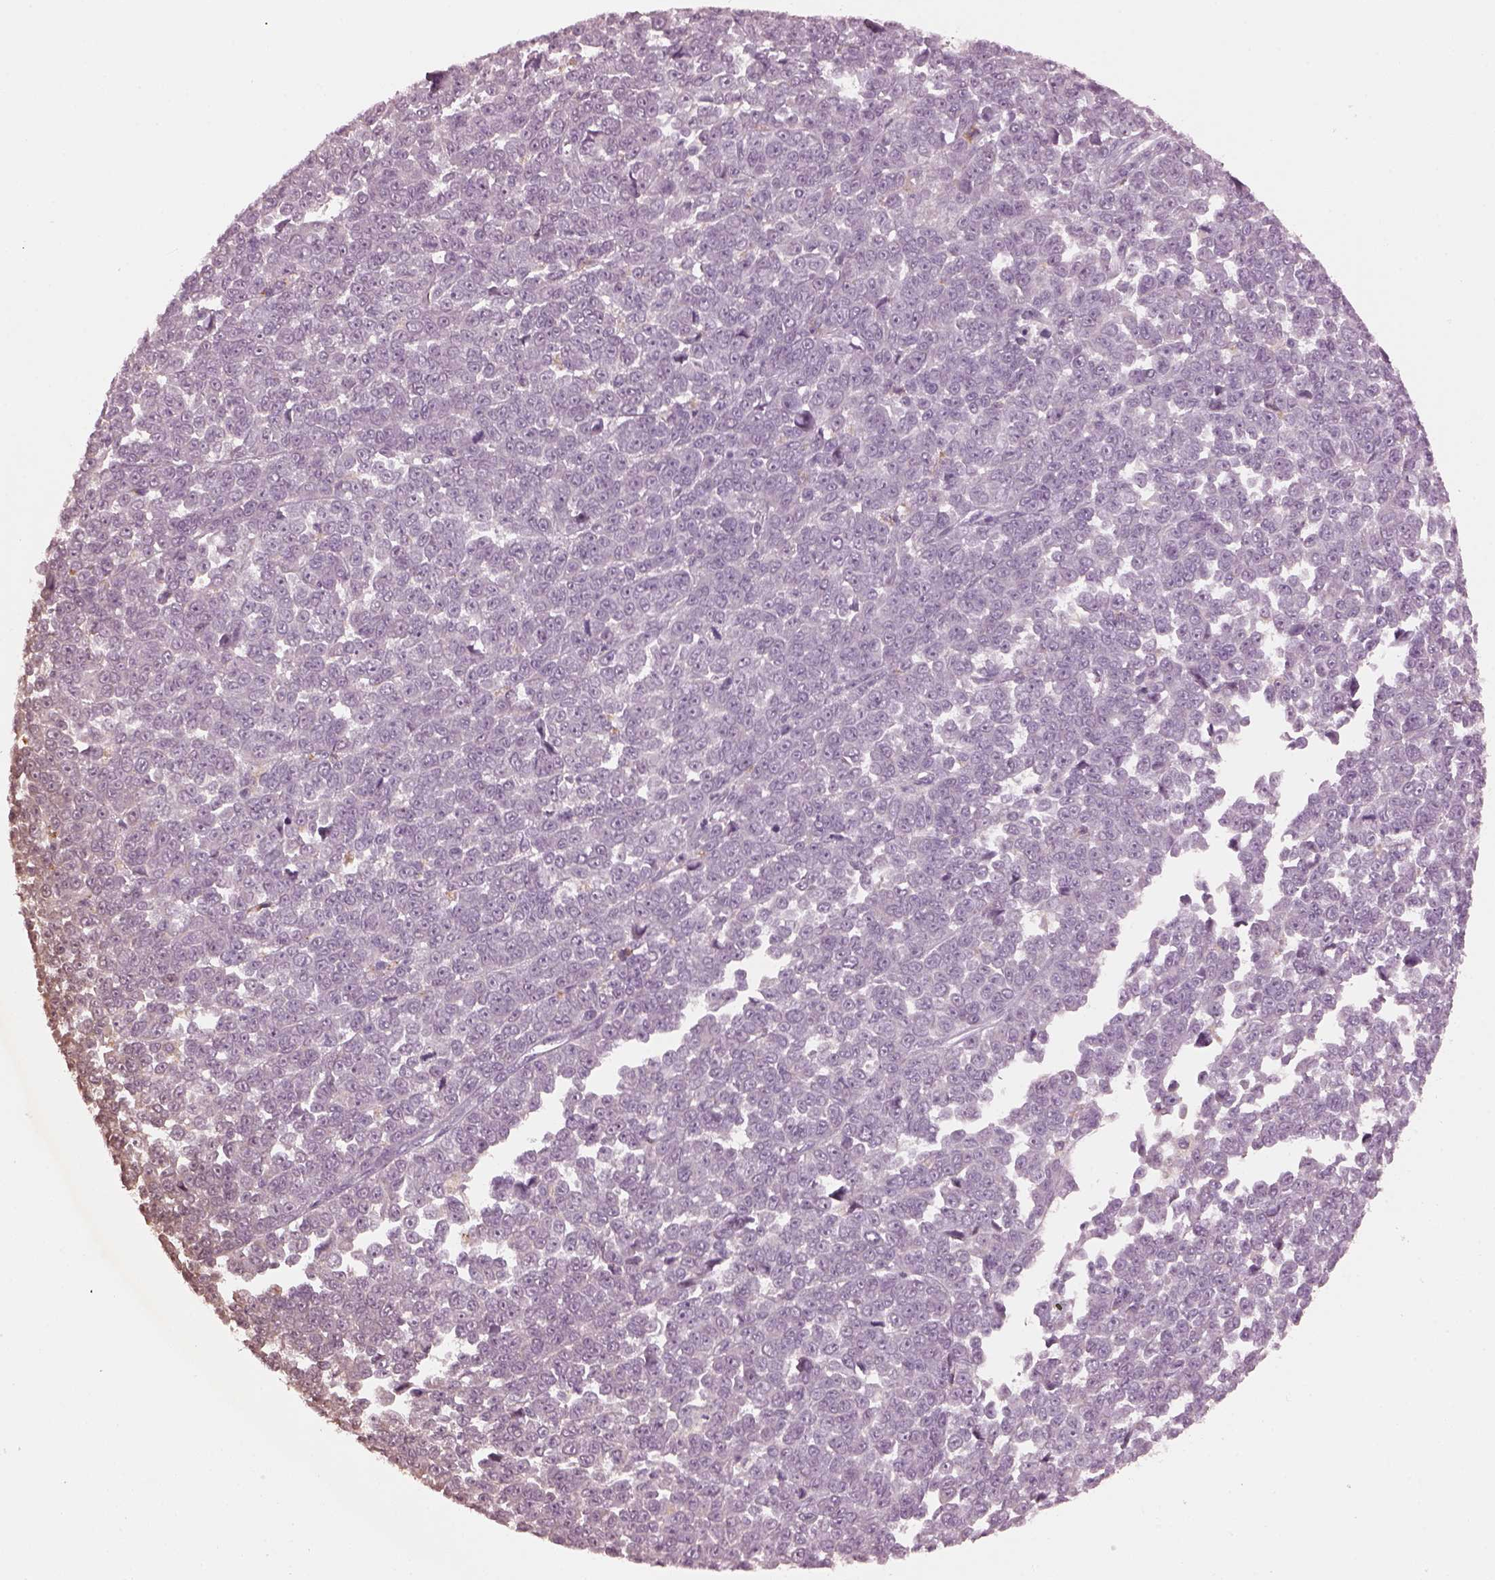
{"staining": {"intensity": "negative", "quantity": "none", "location": "none"}, "tissue": "melanoma", "cell_type": "Tumor cells", "image_type": "cancer", "snomed": [{"axis": "morphology", "description": "Malignant melanoma, NOS"}, {"axis": "topography", "description": "Skin"}], "caption": "An image of human melanoma is negative for staining in tumor cells. (DAB (3,3'-diaminobenzidine) IHC visualized using brightfield microscopy, high magnification).", "gene": "SLAMF8", "patient": {"sex": "female", "age": 95}}